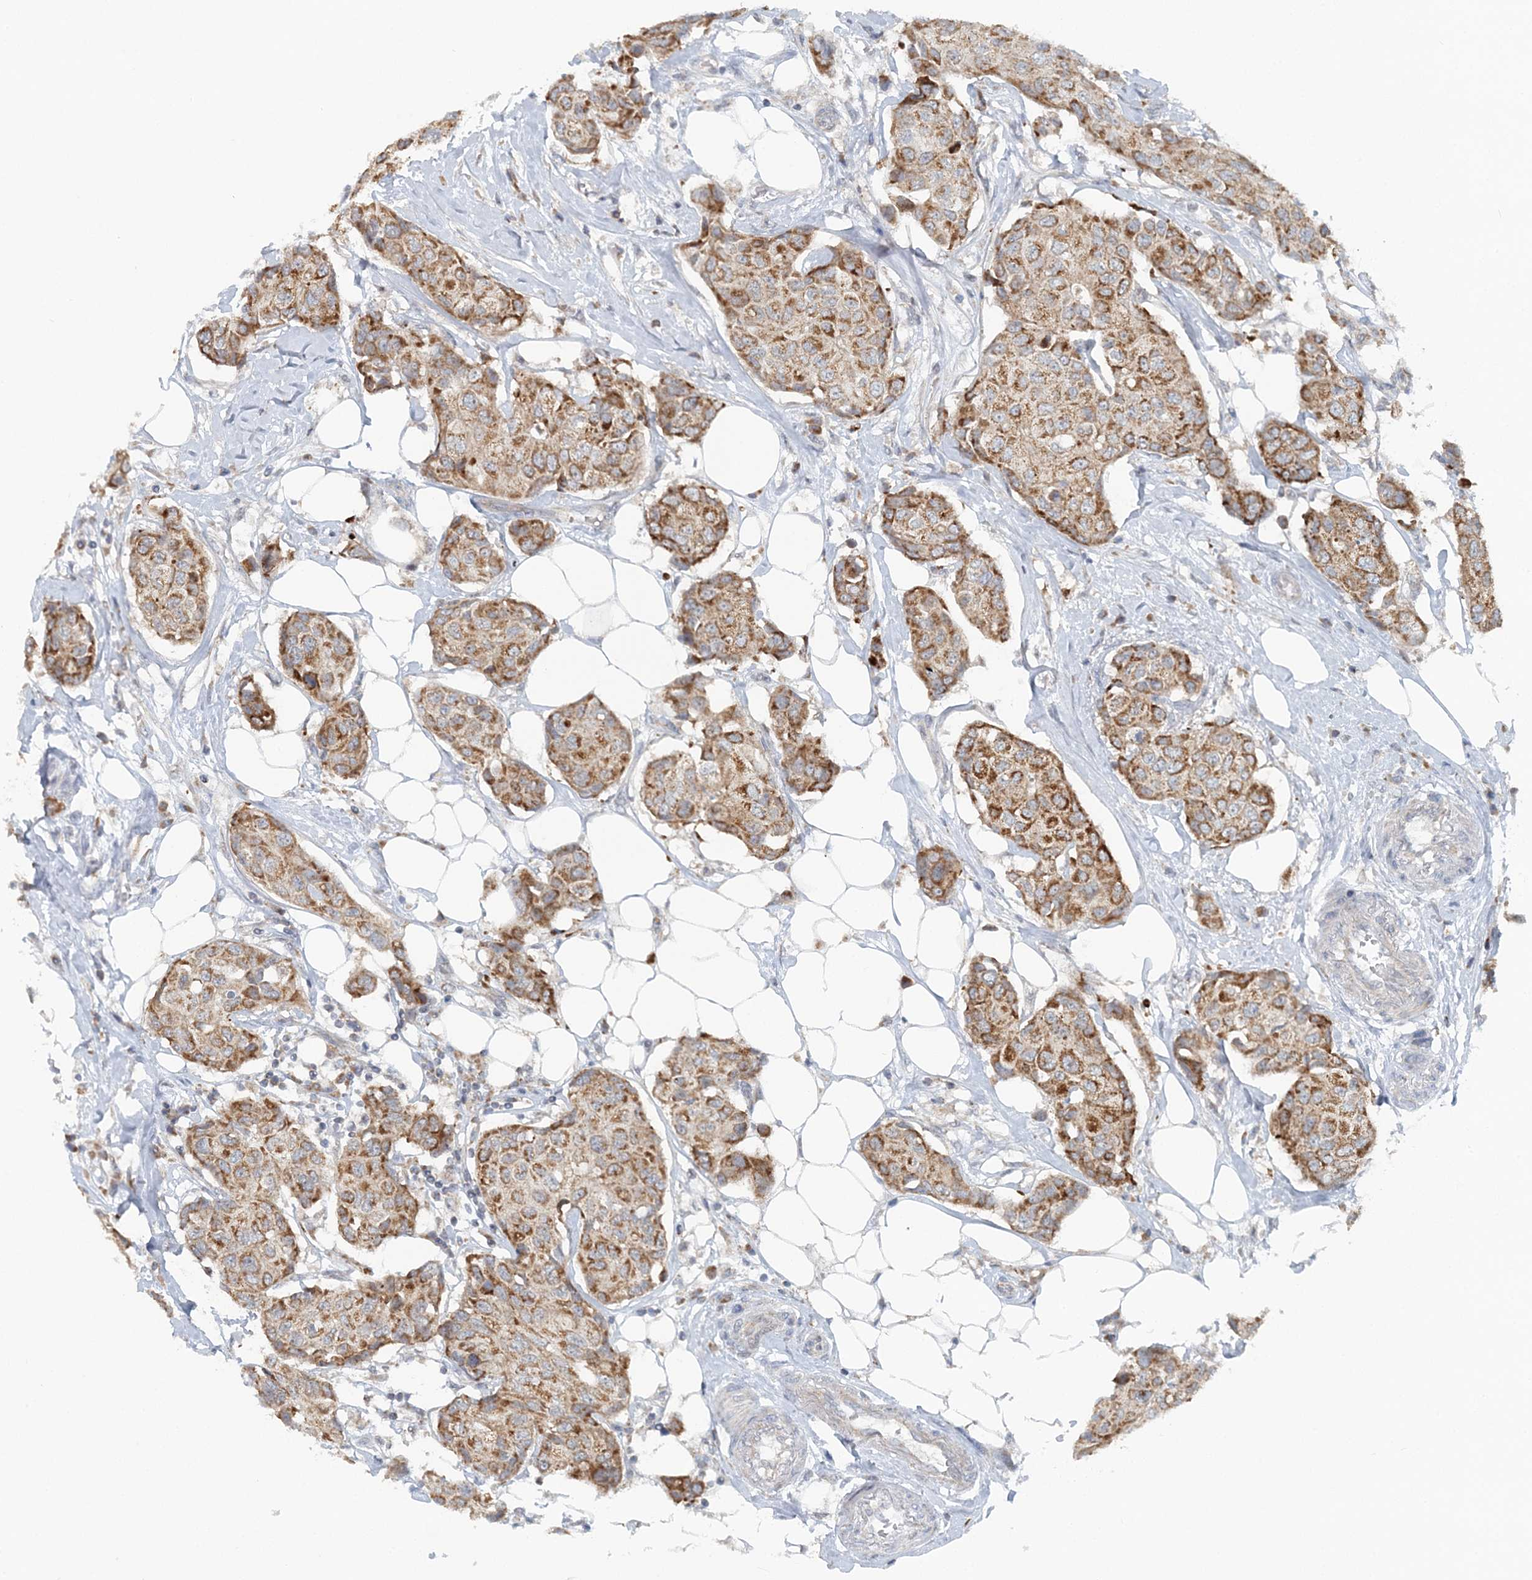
{"staining": {"intensity": "moderate", "quantity": ">75%", "location": "cytoplasmic/membranous"}, "tissue": "breast cancer", "cell_type": "Tumor cells", "image_type": "cancer", "snomed": [{"axis": "morphology", "description": "Duct carcinoma"}, {"axis": "topography", "description": "Breast"}], "caption": "Immunohistochemical staining of breast cancer reveals medium levels of moderate cytoplasmic/membranous protein positivity in about >75% of tumor cells. (DAB (3,3'-diaminobenzidine) = brown stain, brightfield microscopy at high magnification).", "gene": "RNF150", "patient": {"sex": "female", "age": 80}}